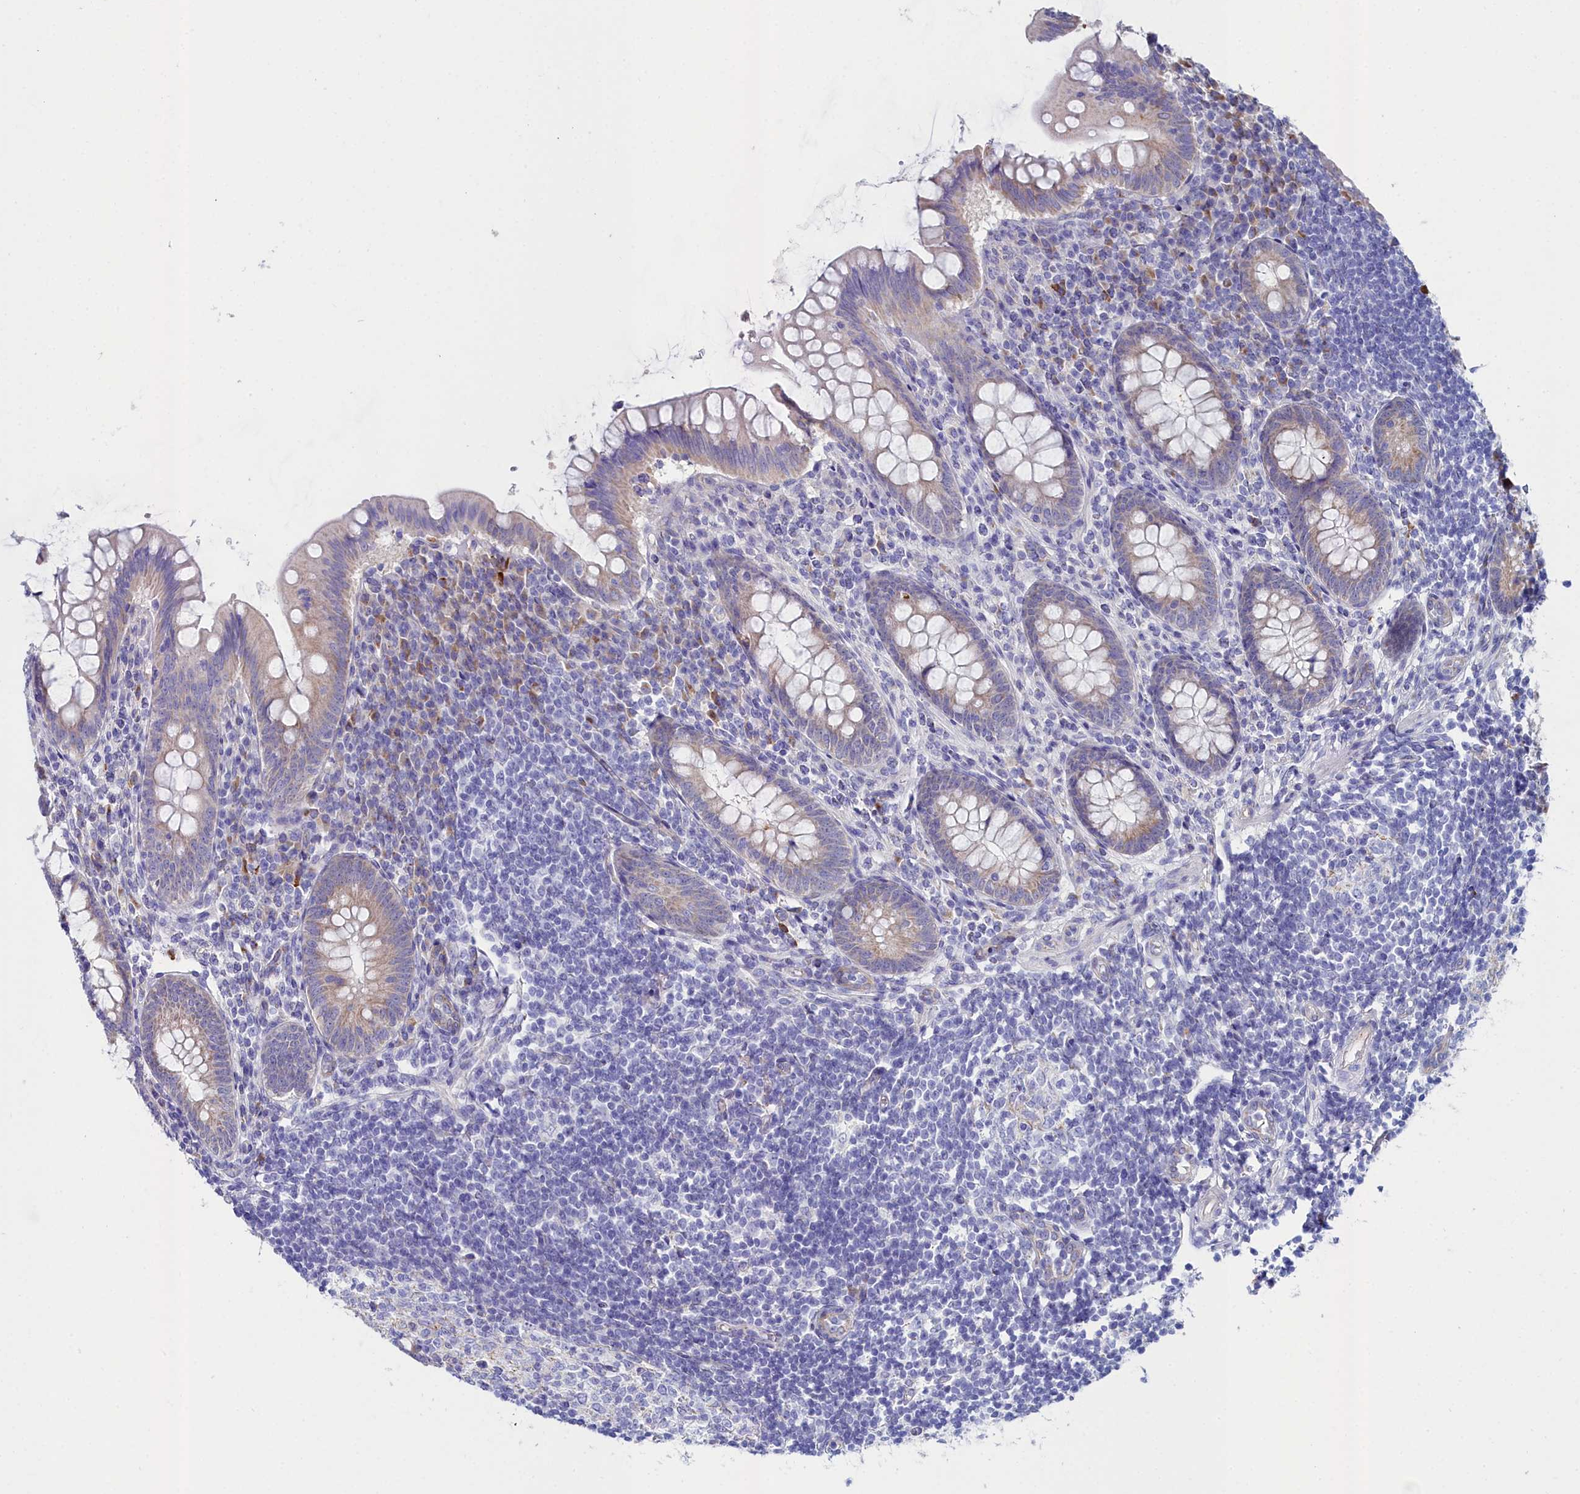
{"staining": {"intensity": "weak", "quantity": "<25%", "location": "cytoplasmic/membranous"}, "tissue": "appendix", "cell_type": "Glandular cells", "image_type": "normal", "snomed": [{"axis": "morphology", "description": "Normal tissue, NOS"}, {"axis": "topography", "description": "Appendix"}], "caption": "DAB (3,3'-diaminobenzidine) immunohistochemical staining of unremarkable human appendix shows no significant expression in glandular cells.", "gene": "SLC49A3", "patient": {"sex": "female", "age": 33}}